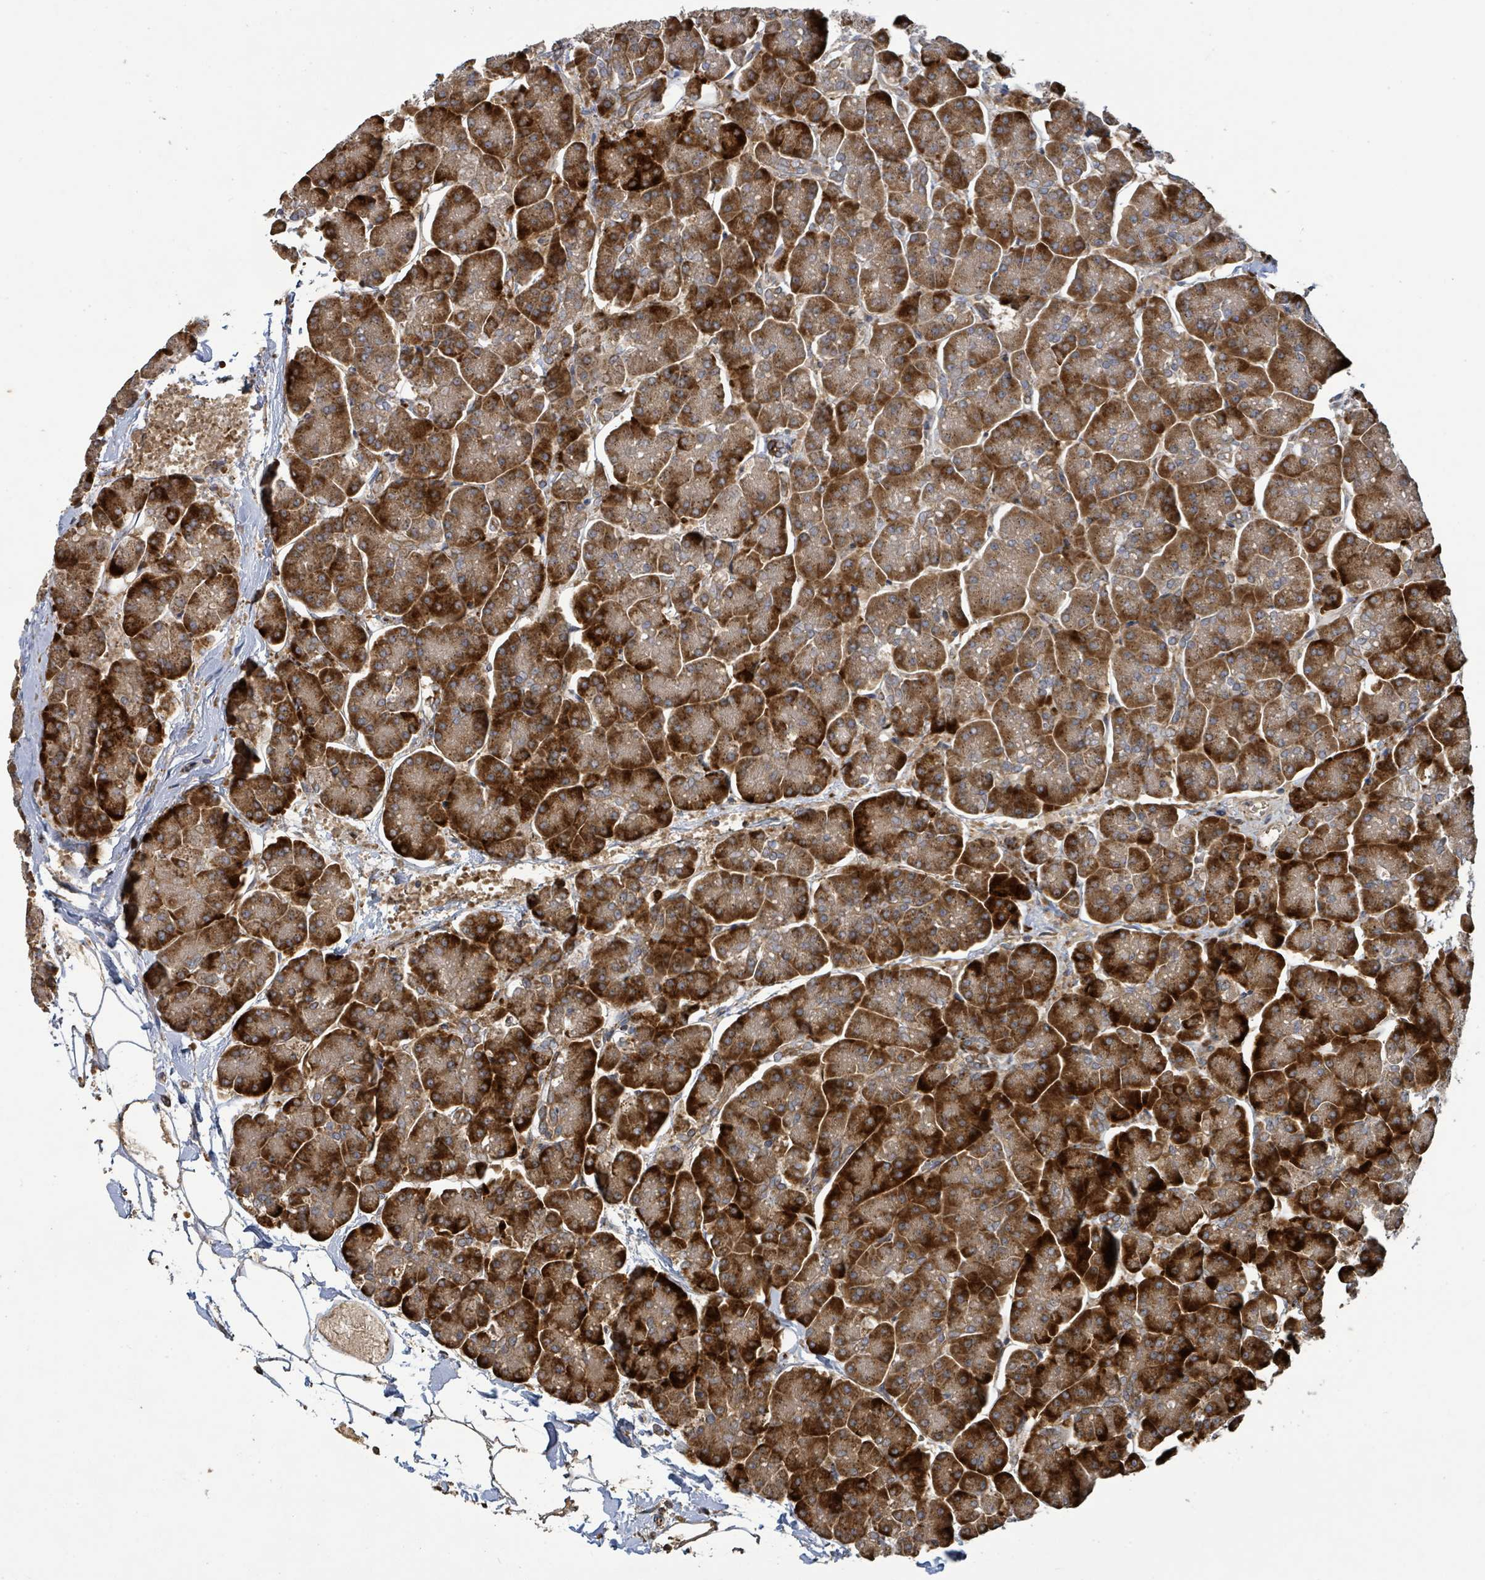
{"staining": {"intensity": "strong", "quantity": ">75%", "location": "cytoplasmic/membranous"}, "tissue": "pancreas", "cell_type": "Exocrine glandular cells", "image_type": "normal", "snomed": [{"axis": "morphology", "description": "Normal tissue, NOS"}, {"axis": "topography", "description": "Pancreas"}, {"axis": "topography", "description": "Peripheral nerve tissue"}], "caption": "Benign pancreas demonstrates strong cytoplasmic/membranous expression in about >75% of exocrine glandular cells Immunohistochemistry stains the protein in brown and the nuclei are stained blue..", "gene": "STARD4", "patient": {"sex": "male", "age": 54}}